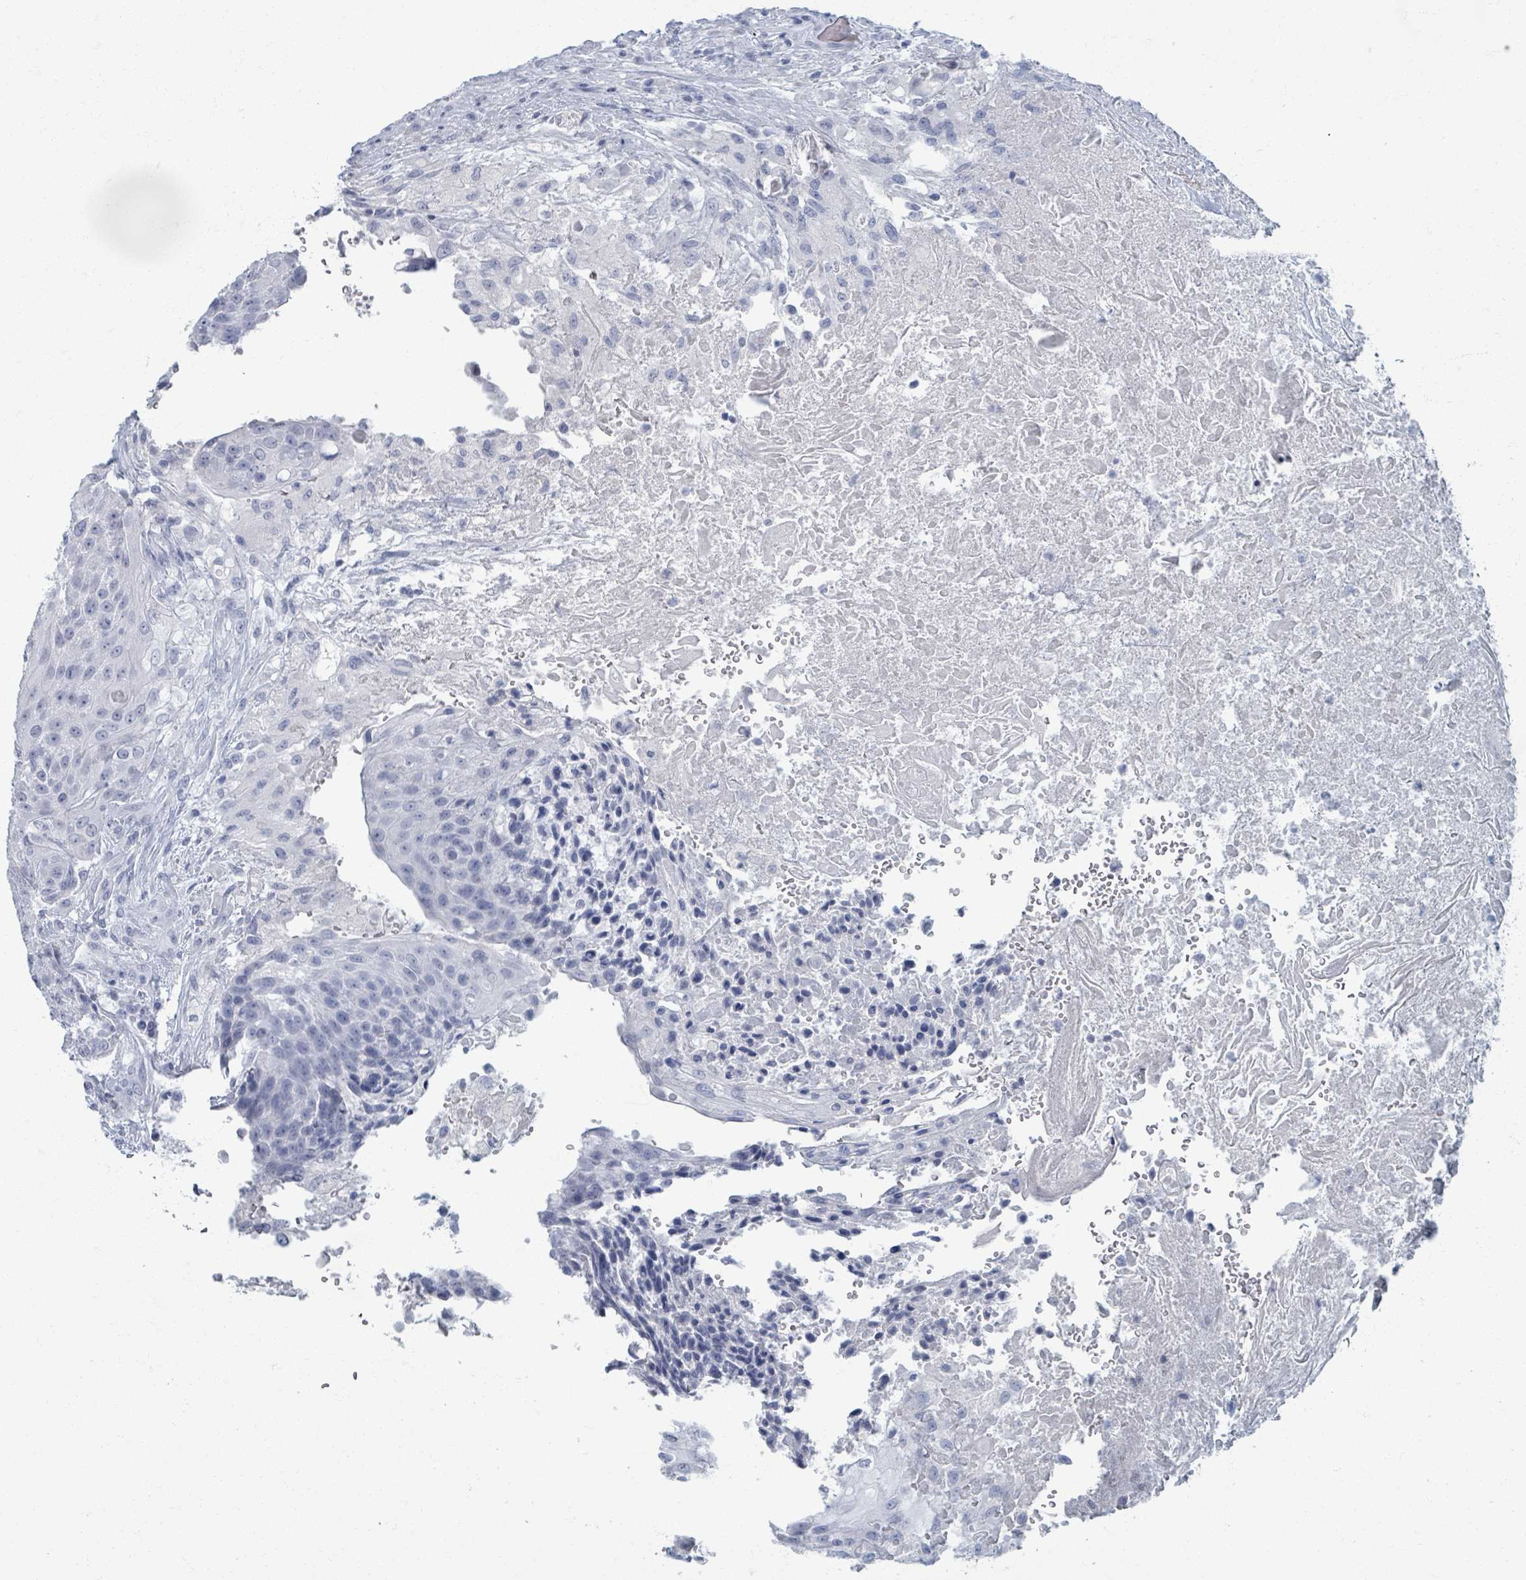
{"staining": {"intensity": "negative", "quantity": "none", "location": "none"}, "tissue": "urothelial cancer", "cell_type": "Tumor cells", "image_type": "cancer", "snomed": [{"axis": "morphology", "description": "Urothelial carcinoma, High grade"}, {"axis": "topography", "description": "Urinary bladder"}], "caption": "DAB immunohistochemical staining of high-grade urothelial carcinoma displays no significant expression in tumor cells.", "gene": "TAS2R1", "patient": {"sex": "female", "age": 63}}